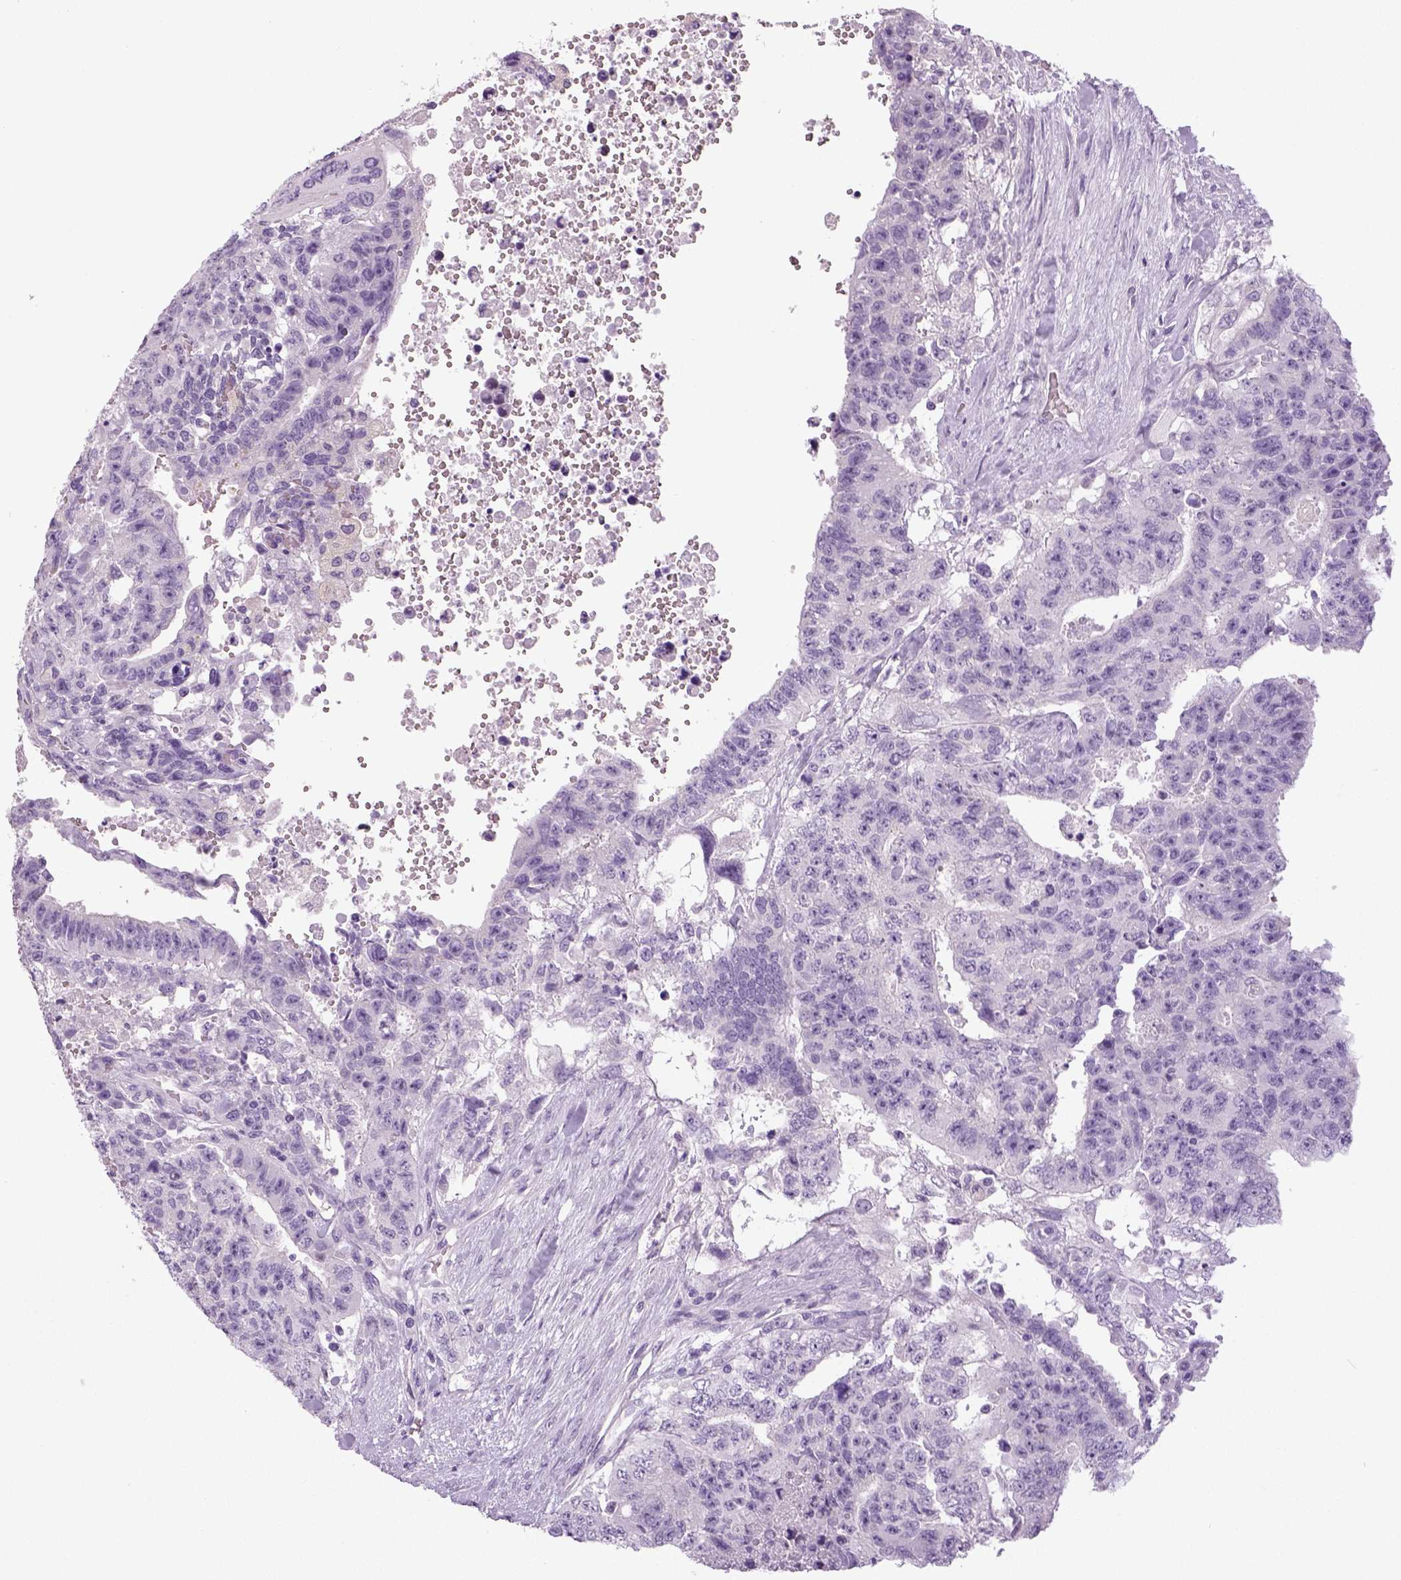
{"staining": {"intensity": "negative", "quantity": "none", "location": "none"}, "tissue": "testis cancer", "cell_type": "Tumor cells", "image_type": "cancer", "snomed": [{"axis": "morphology", "description": "Carcinoma, Embryonal, NOS"}, {"axis": "topography", "description": "Testis"}], "caption": "An immunohistochemistry (IHC) histopathology image of embryonal carcinoma (testis) is shown. There is no staining in tumor cells of embryonal carcinoma (testis).", "gene": "NECAB2", "patient": {"sex": "male", "age": 24}}